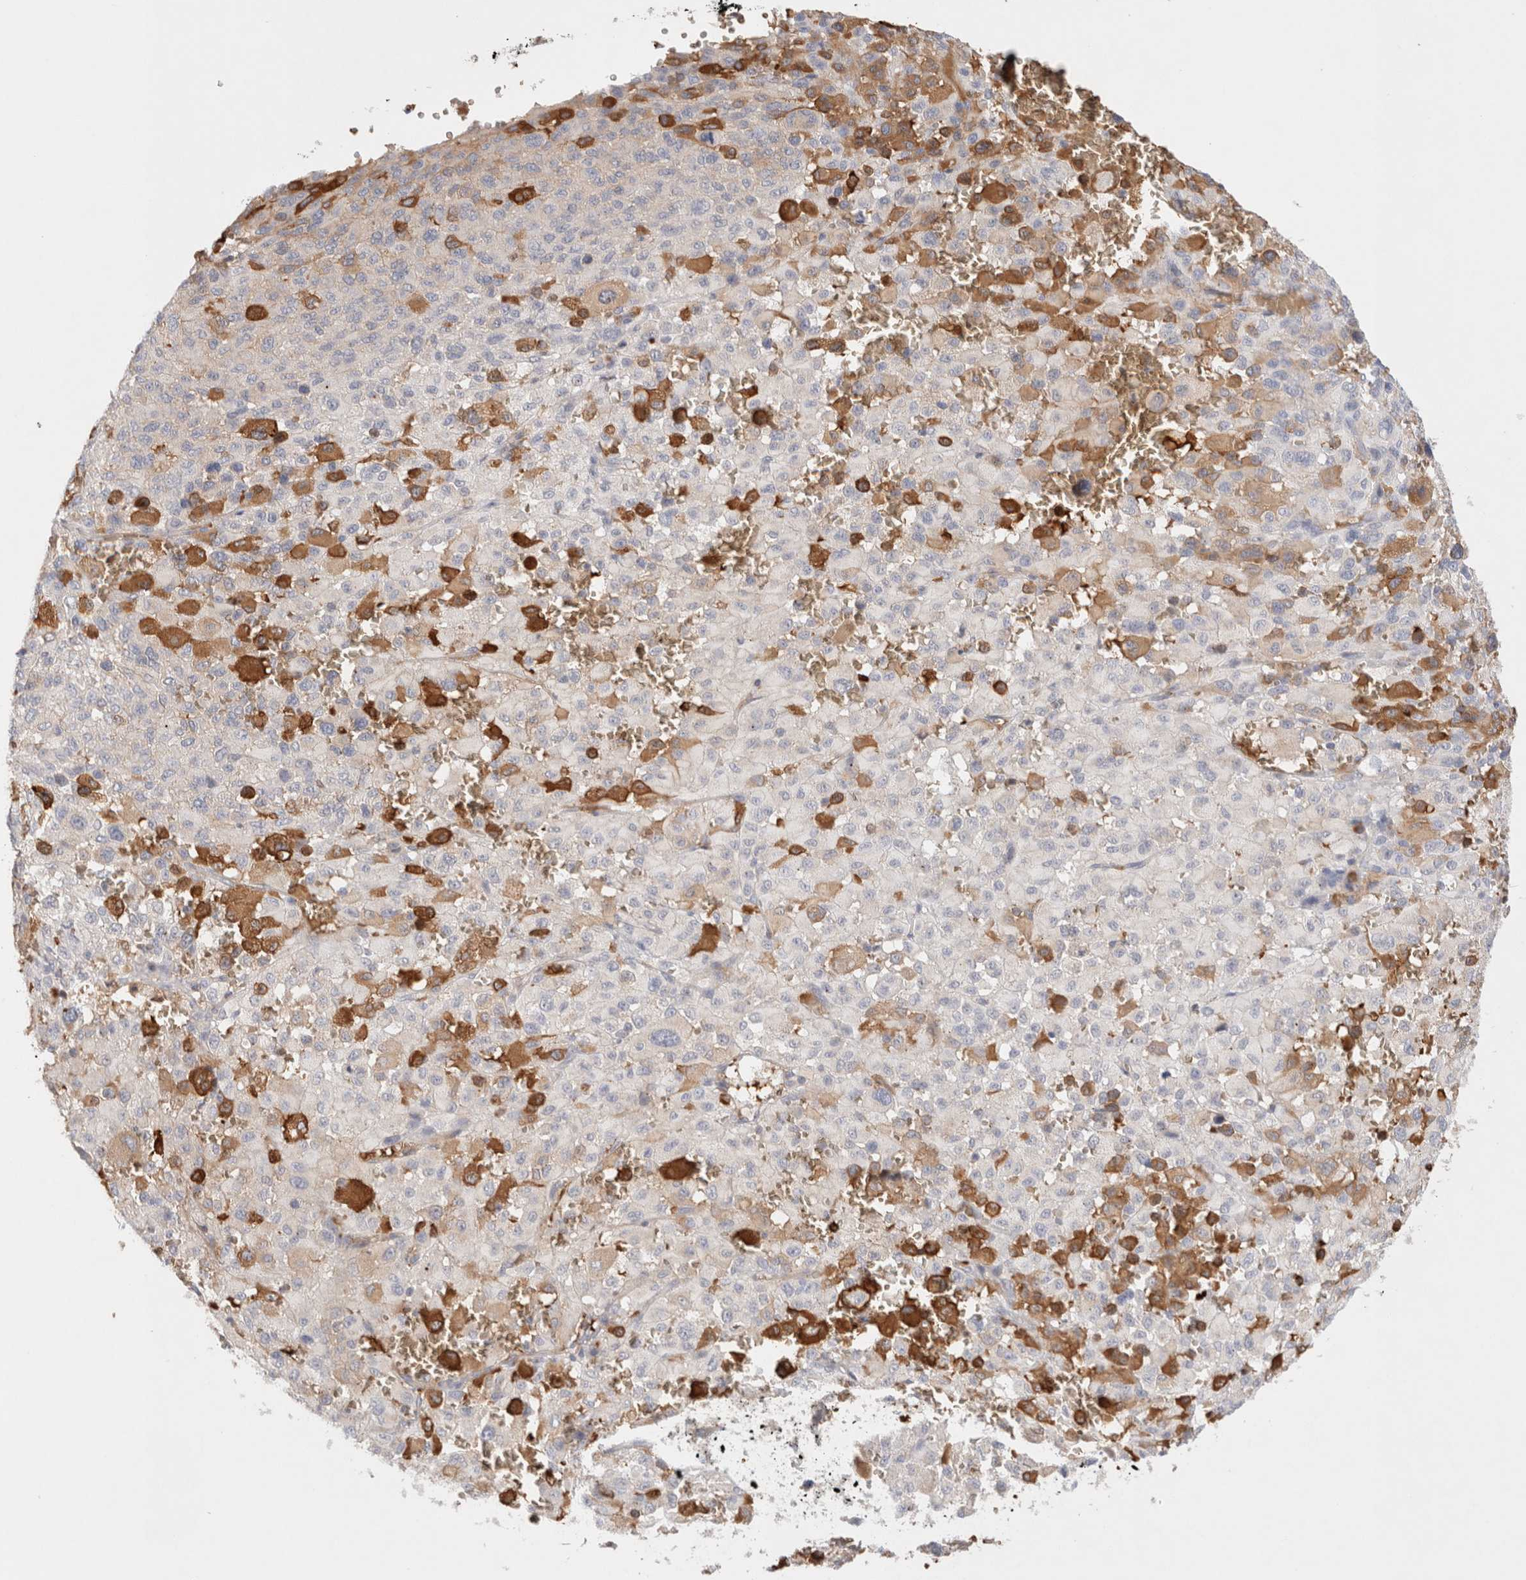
{"staining": {"intensity": "moderate", "quantity": "<25%", "location": "cytoplasmic/membranous"}, "tissue": "melanoma", "cell_type": "Tumor cells", "image_type": "cancer", "snomed": [{"axis": "morphology", "description": "Malignant melanoma, Metastatic site"}, {"axis": "topography", "description": "Skin"}], "caption": "Immunohistochemistry photomicrograph of melanoma stained for a protein (brown), which shows low levels of moderate cytoplasmic/membranous staining in about <25% of tumor cells.", "gene": "MST1", "patient": {"sex": "female", "age": 74}}